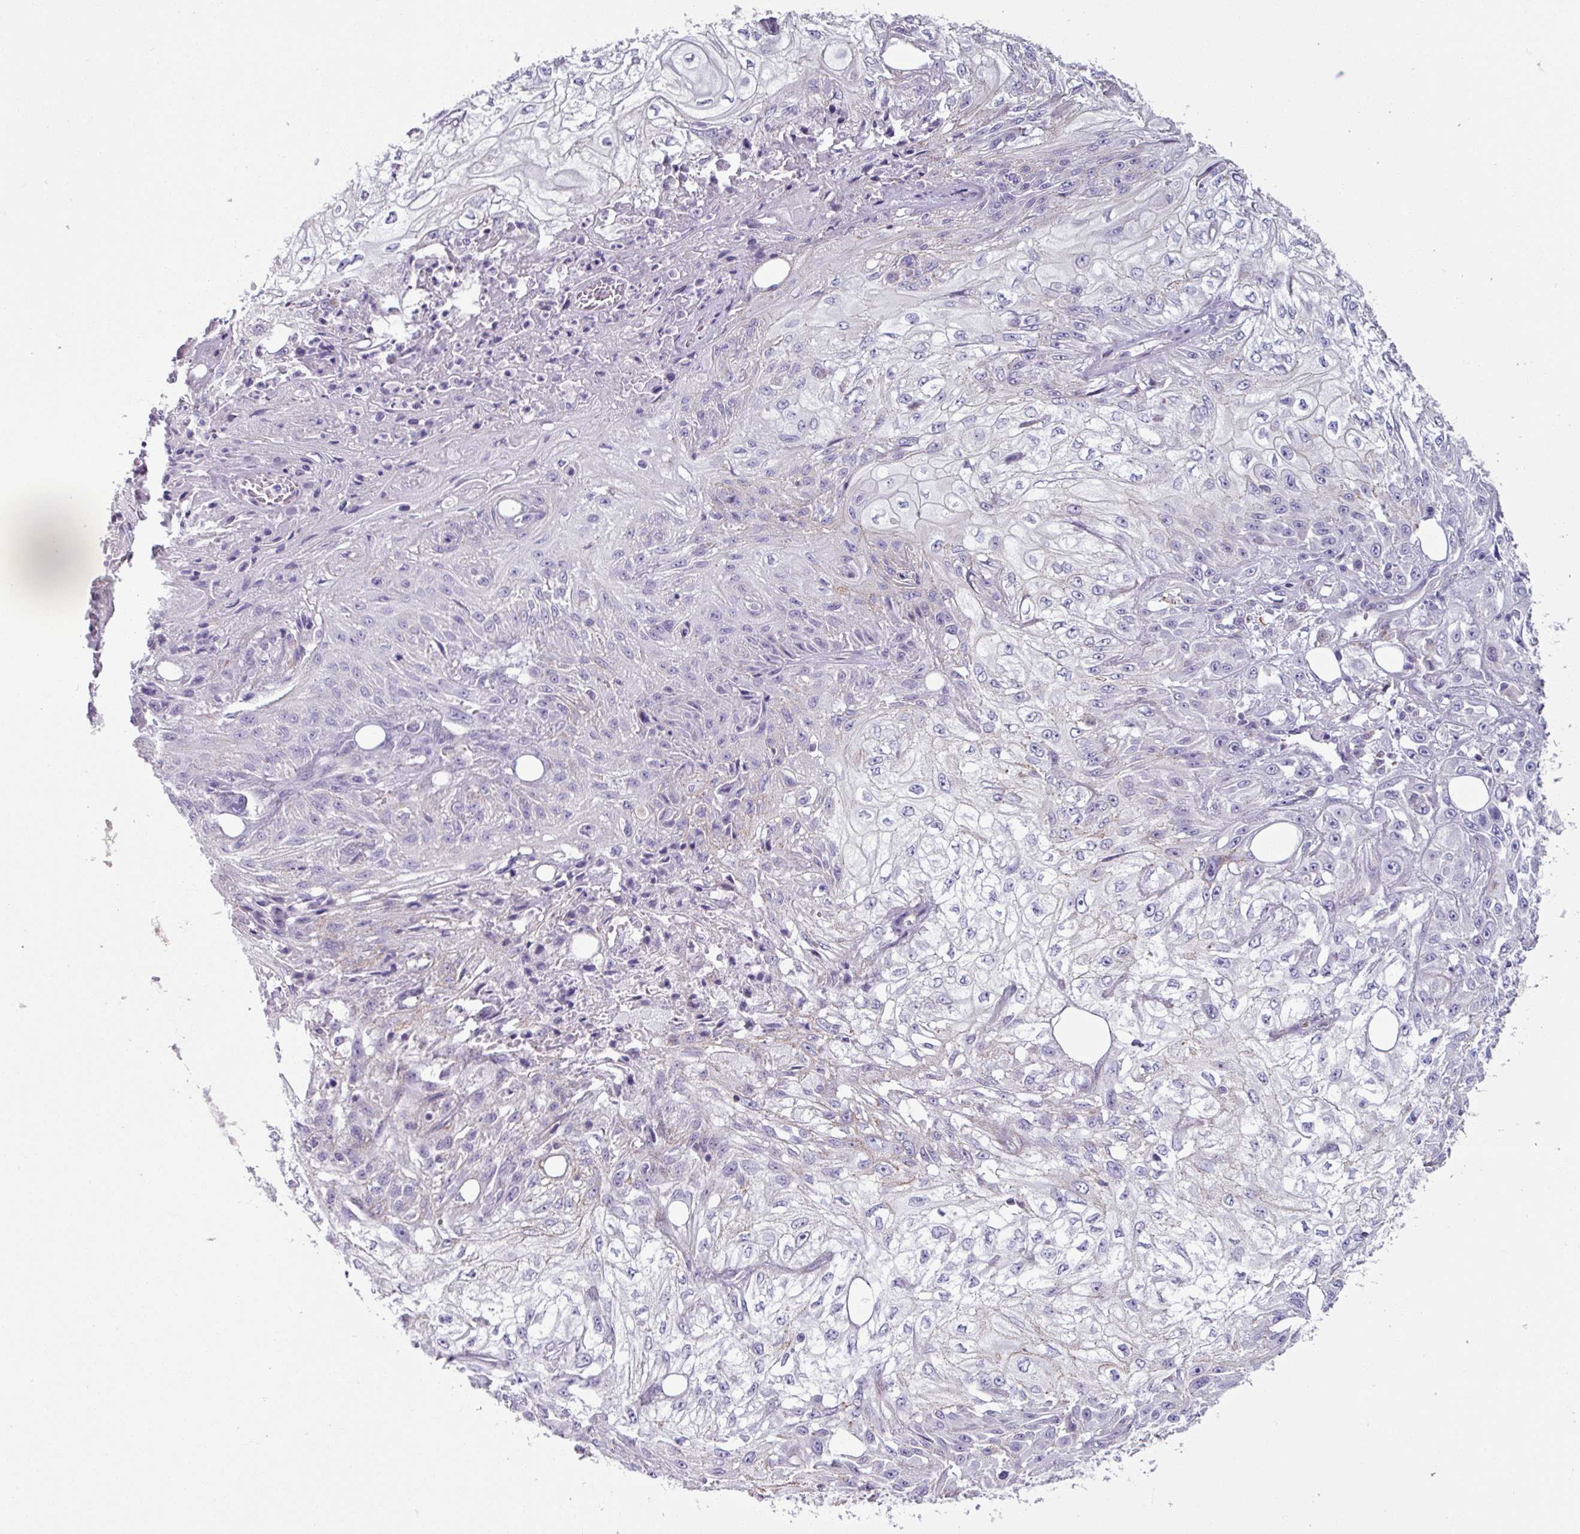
{"staining": {"intensity": "negative", "quantity": "none", "location": "none"}, "tissue": "skin cancer", "cell_type": "Tumor cells", "image_type": "cancer", "snomed": [{"axis": "morphology", "description": "Squamous cell carcinoma, NOS"}, {"axis": "morphology", "description": "Squamous cell carcinoma, metastatic, NOS"}, {"axis": "topography", "description": "Skin"}, {"axis": "topography", "description": "Lymph node"}], "caption": "There is no significant staining in tumor cells of skin cancer.", "gene": "PNMA6A", "patient": {"sex": "male", "age": 75}}